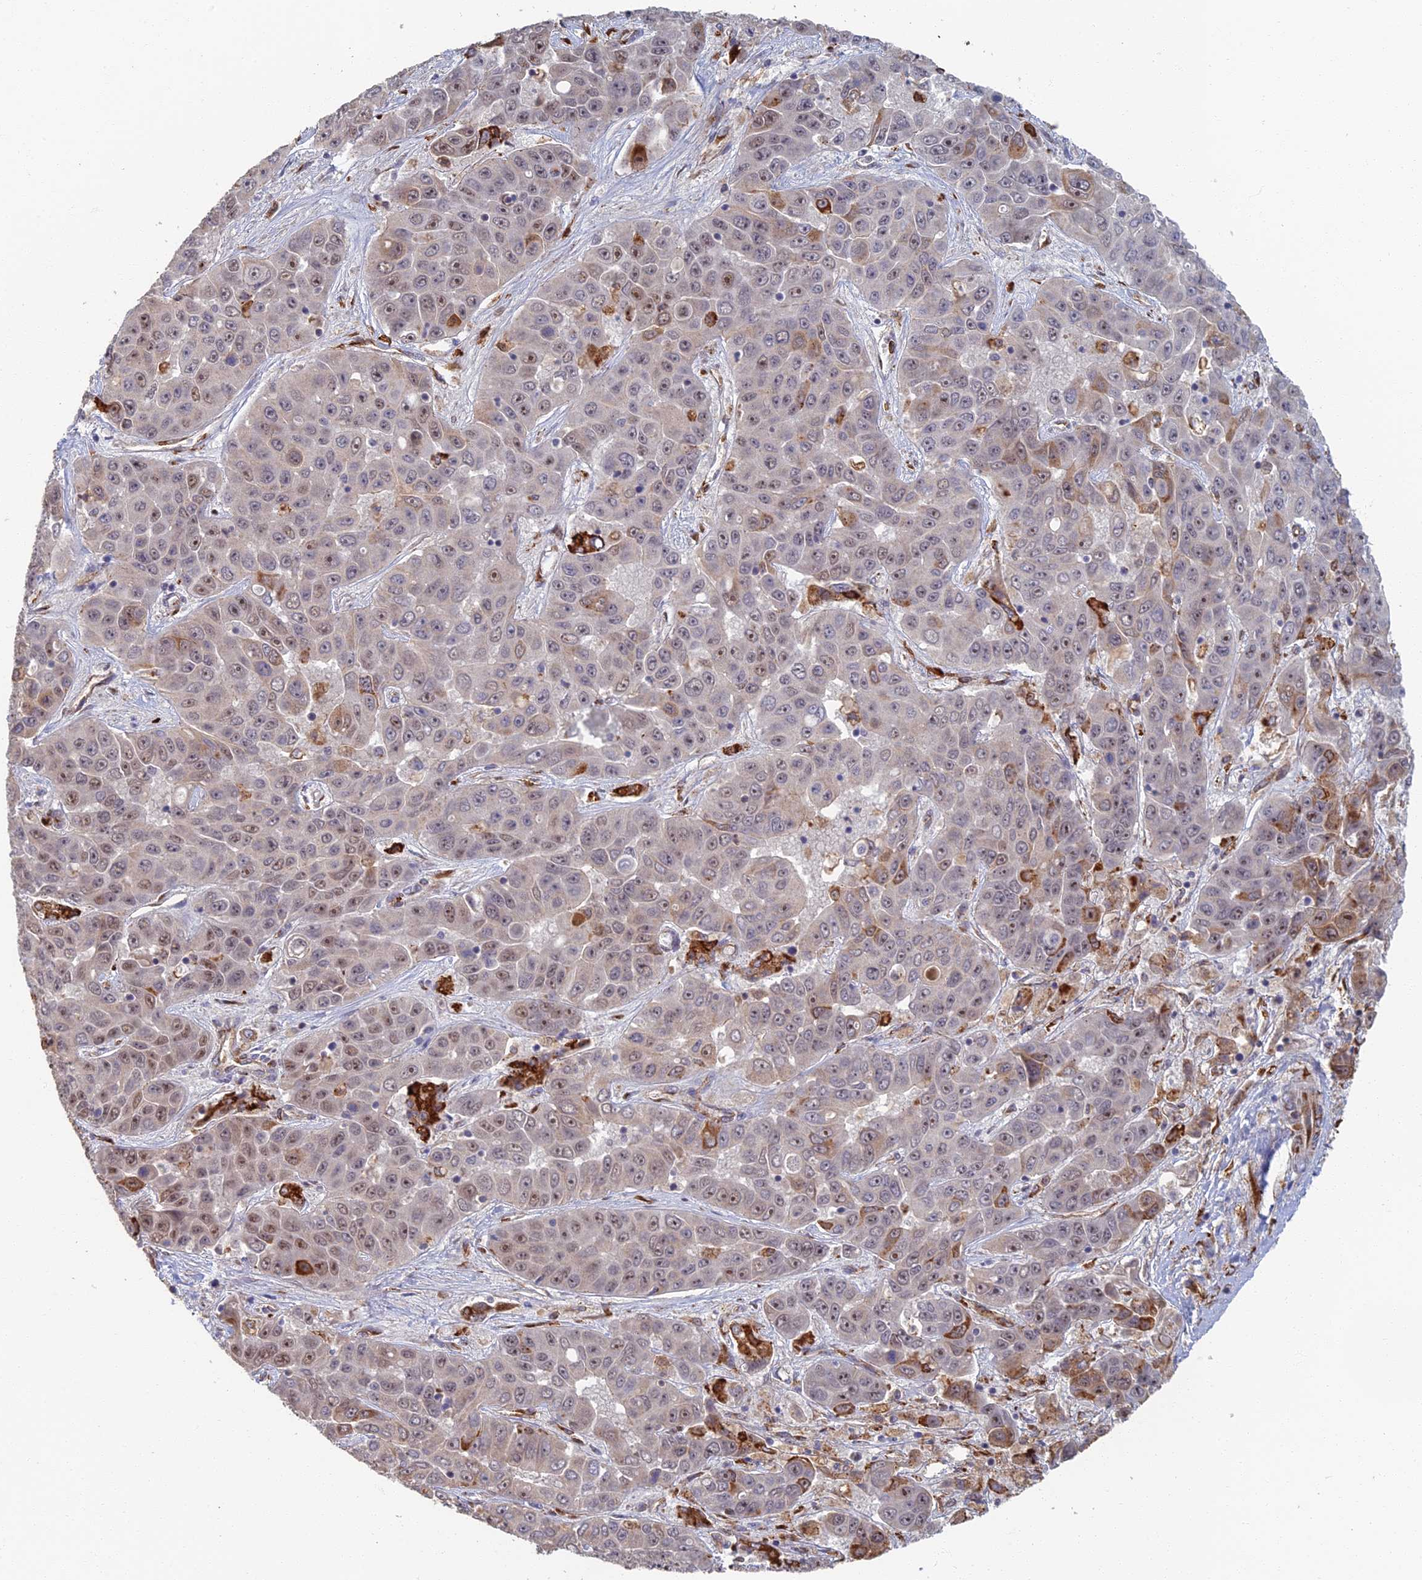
{"staining": {"intensity": "strong", "quantity": "<25%", "location": "cytoplasmic/membranous"}, "tissue": "liver cancer", "cell_type": "Tumor cells", "image_type": "cancer", "snomed": [{"axis": "morphology", "description": "Cholangiocarcinoma"}, {"axis": "topography", "description": "Liver"}], "caption": "IHC histopathology image of liver cholangiocarcinoma stained for a protein (brown), which reveals medium levels of strong cytoplasmic/membranous positivity in about <25% of tumor cells.", "gene": "GPATCH1", "patient": {"sex": "female", "age": 52}}